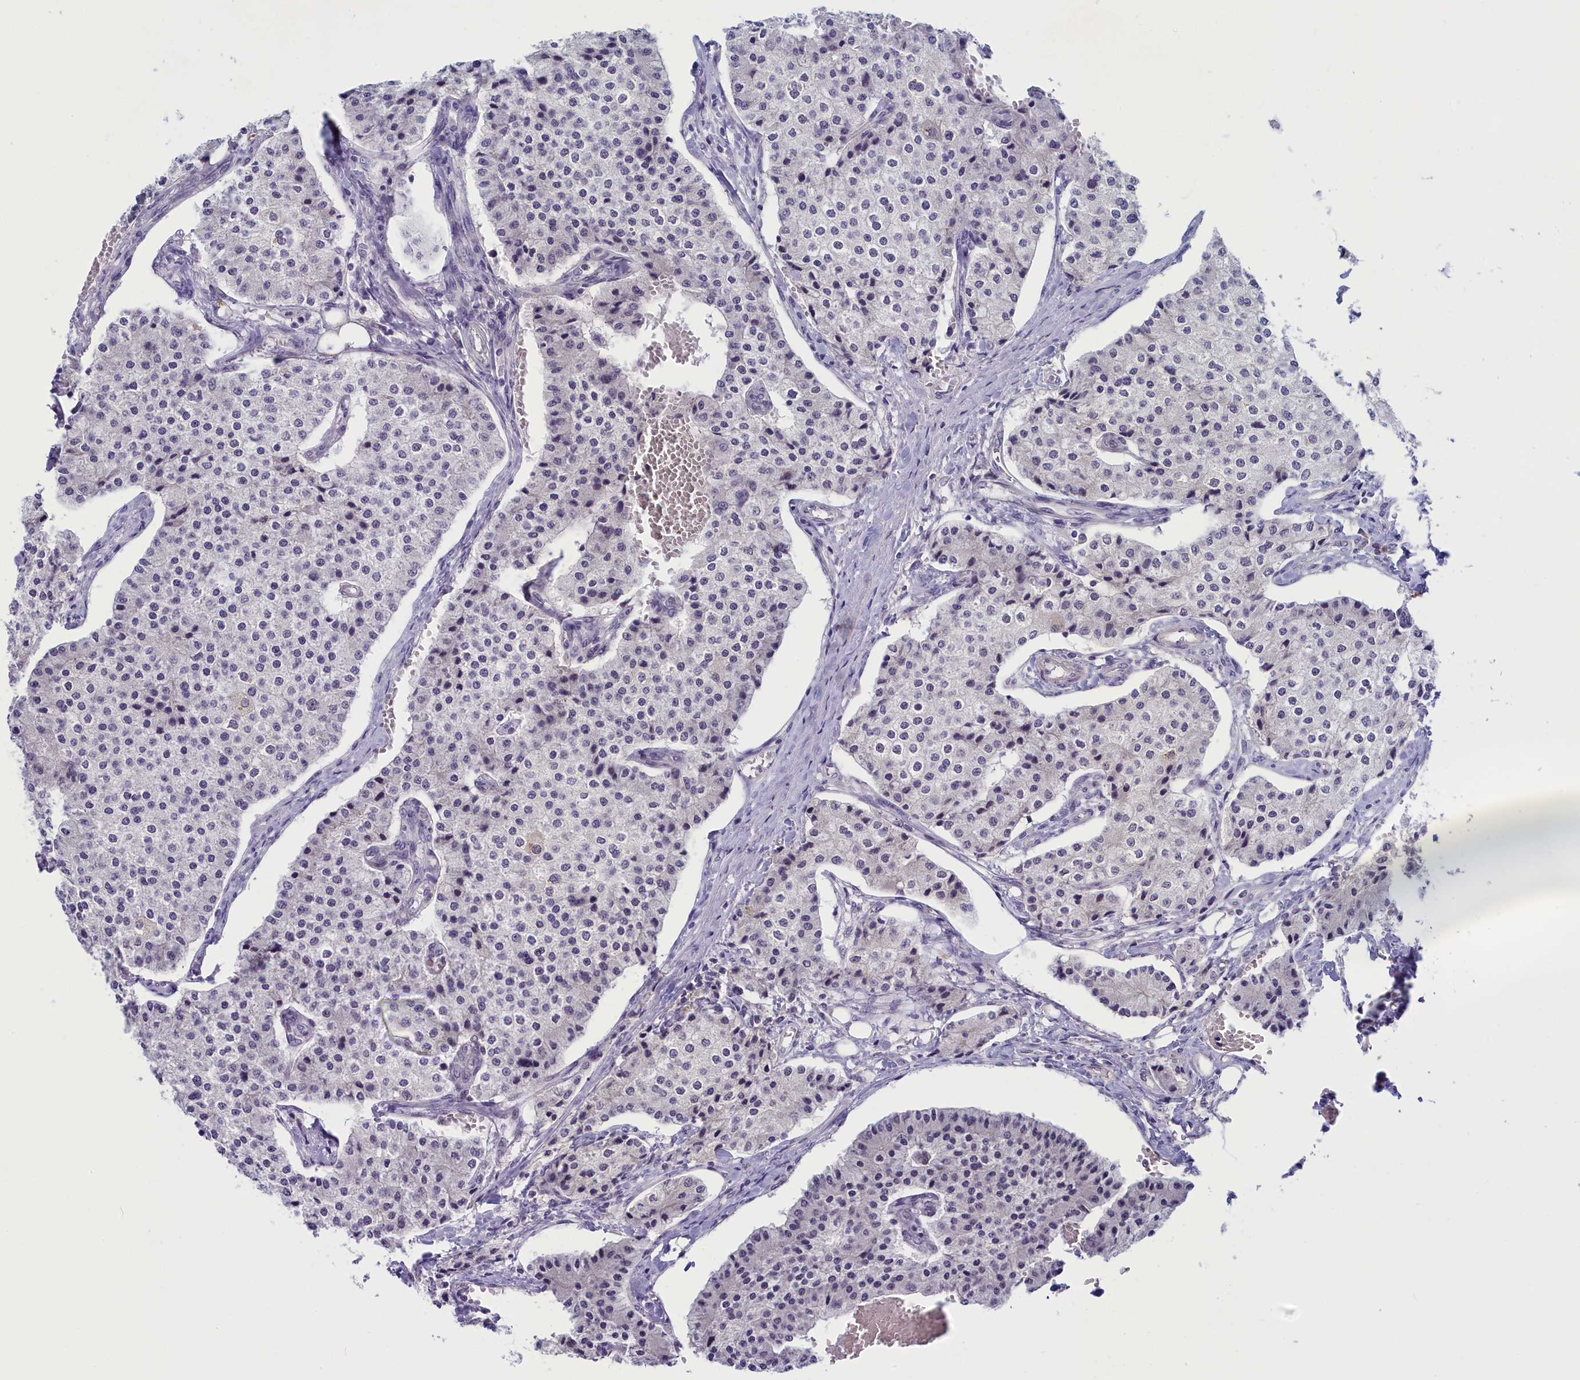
{"staining": {"intensity": "negative", "quantity": "none", "location": "none"}, "tissue": "carcinoid", "cell_type": "Tumor cells", "image_type": "cancer", "snomed": [{"axis": "morphology", "description": "Carcinoid, malignant, NOS"}, {"axis": "topography", "description": "Colon"}], "caption": "High power microscopy photomicrograph of an immunohistochemistry (IHC) photomicrograph of carcinoid, revealing no significant expression in tumor cells.", "gene": "CRAMP1", "patient": {"sex": "female", "age": 52}}